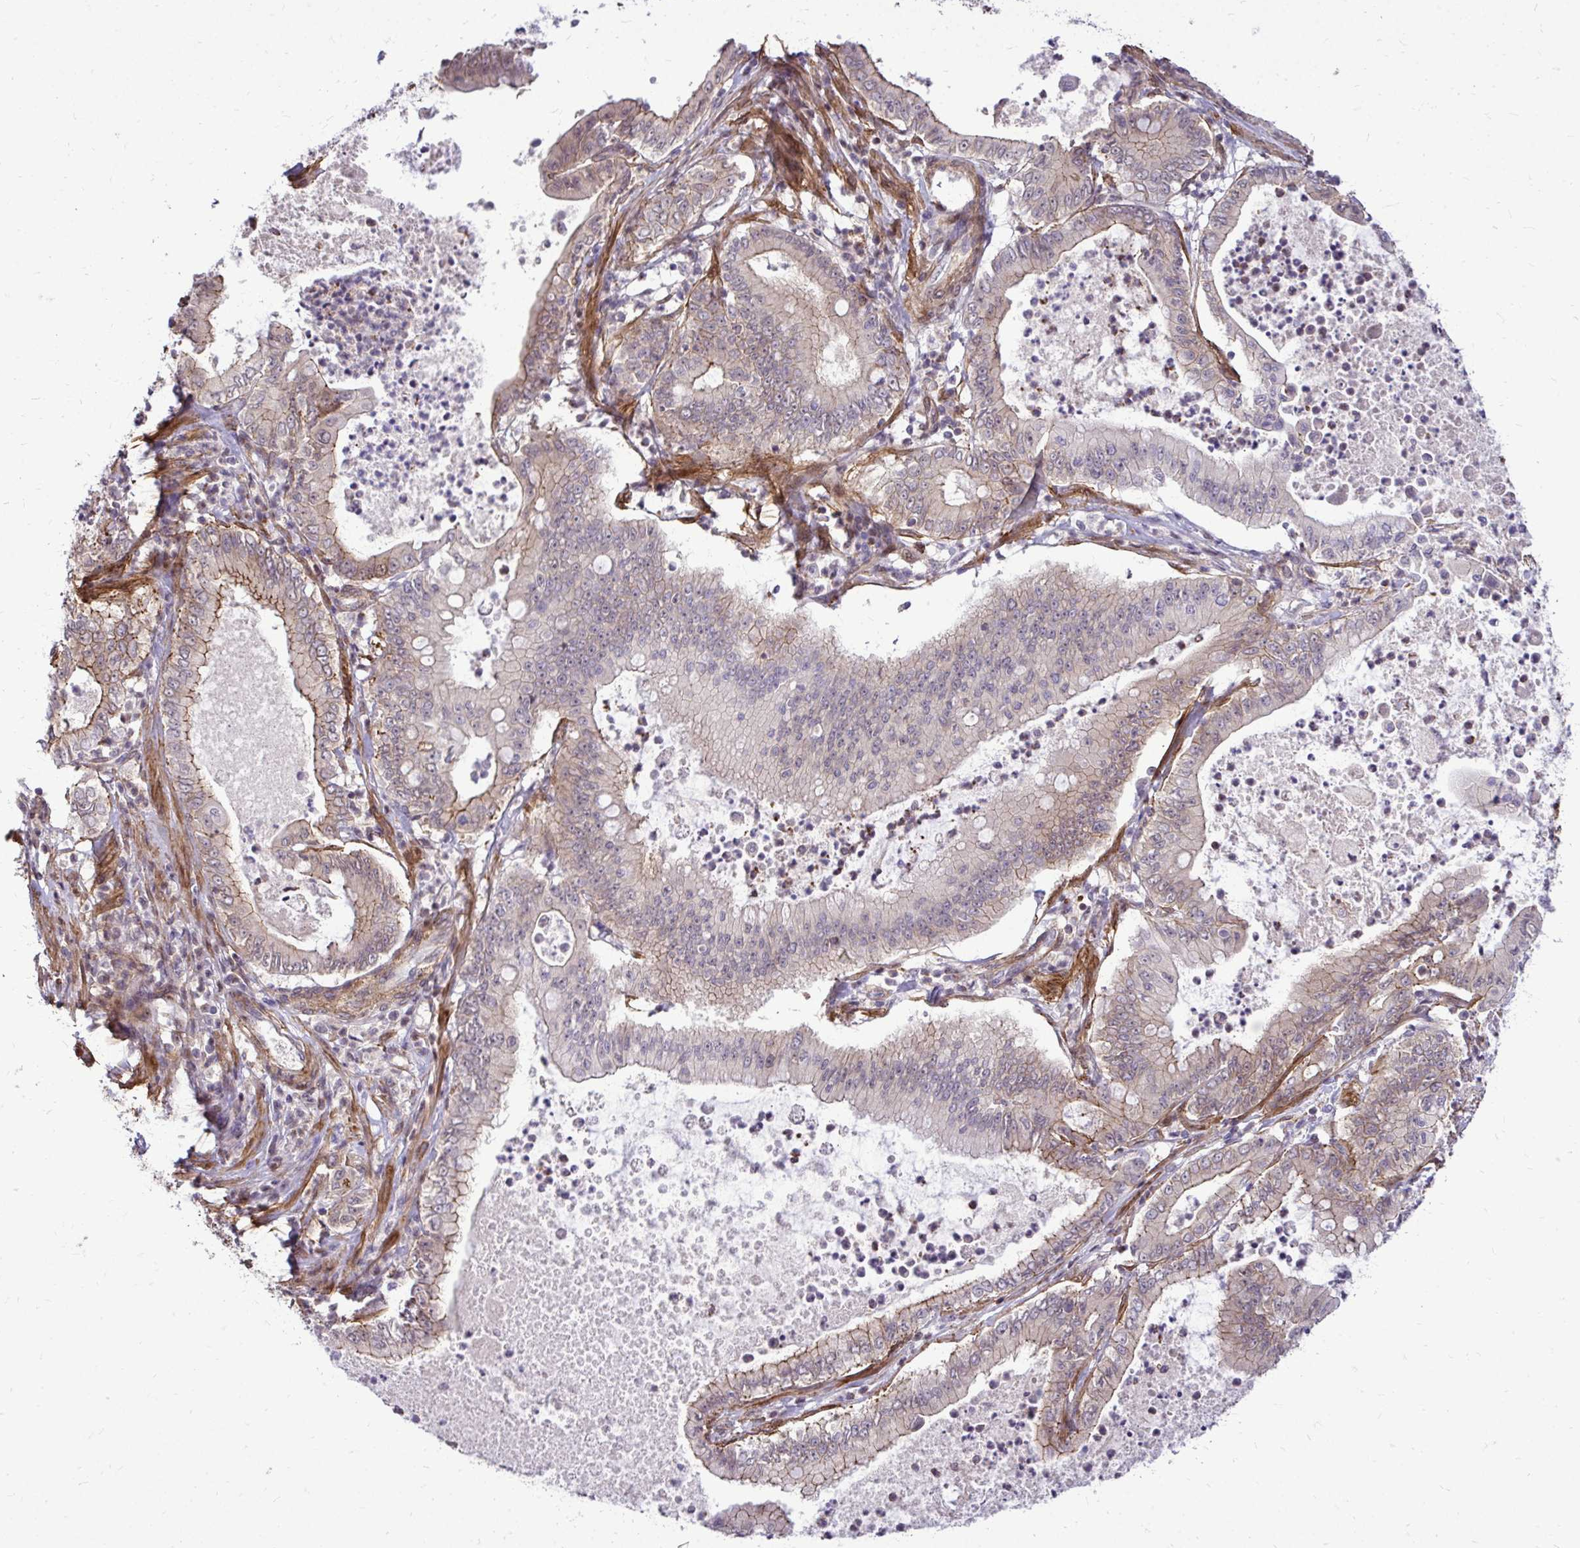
{"staining": {"intensity": "weak", "quantity": "25%-75%", "location": "cytoplasmic/membranous"}, "tissue": "pancreatic cancer", "cell_type": "Tumor cells", "image_type": "cancer", "snomed": [{"axis": "morphology", "description": "Adenocarcinoma, NOS"}, {"axis": "topography", "description": "Pancreas"}], "caption": "The immunohistochemical stain shows weak cytoplasmic/membranous staining in tumor cells of pancreatic cancer tissue.", "gene": "TRIP6", "patient": {"sex": "male", "age": 71}}